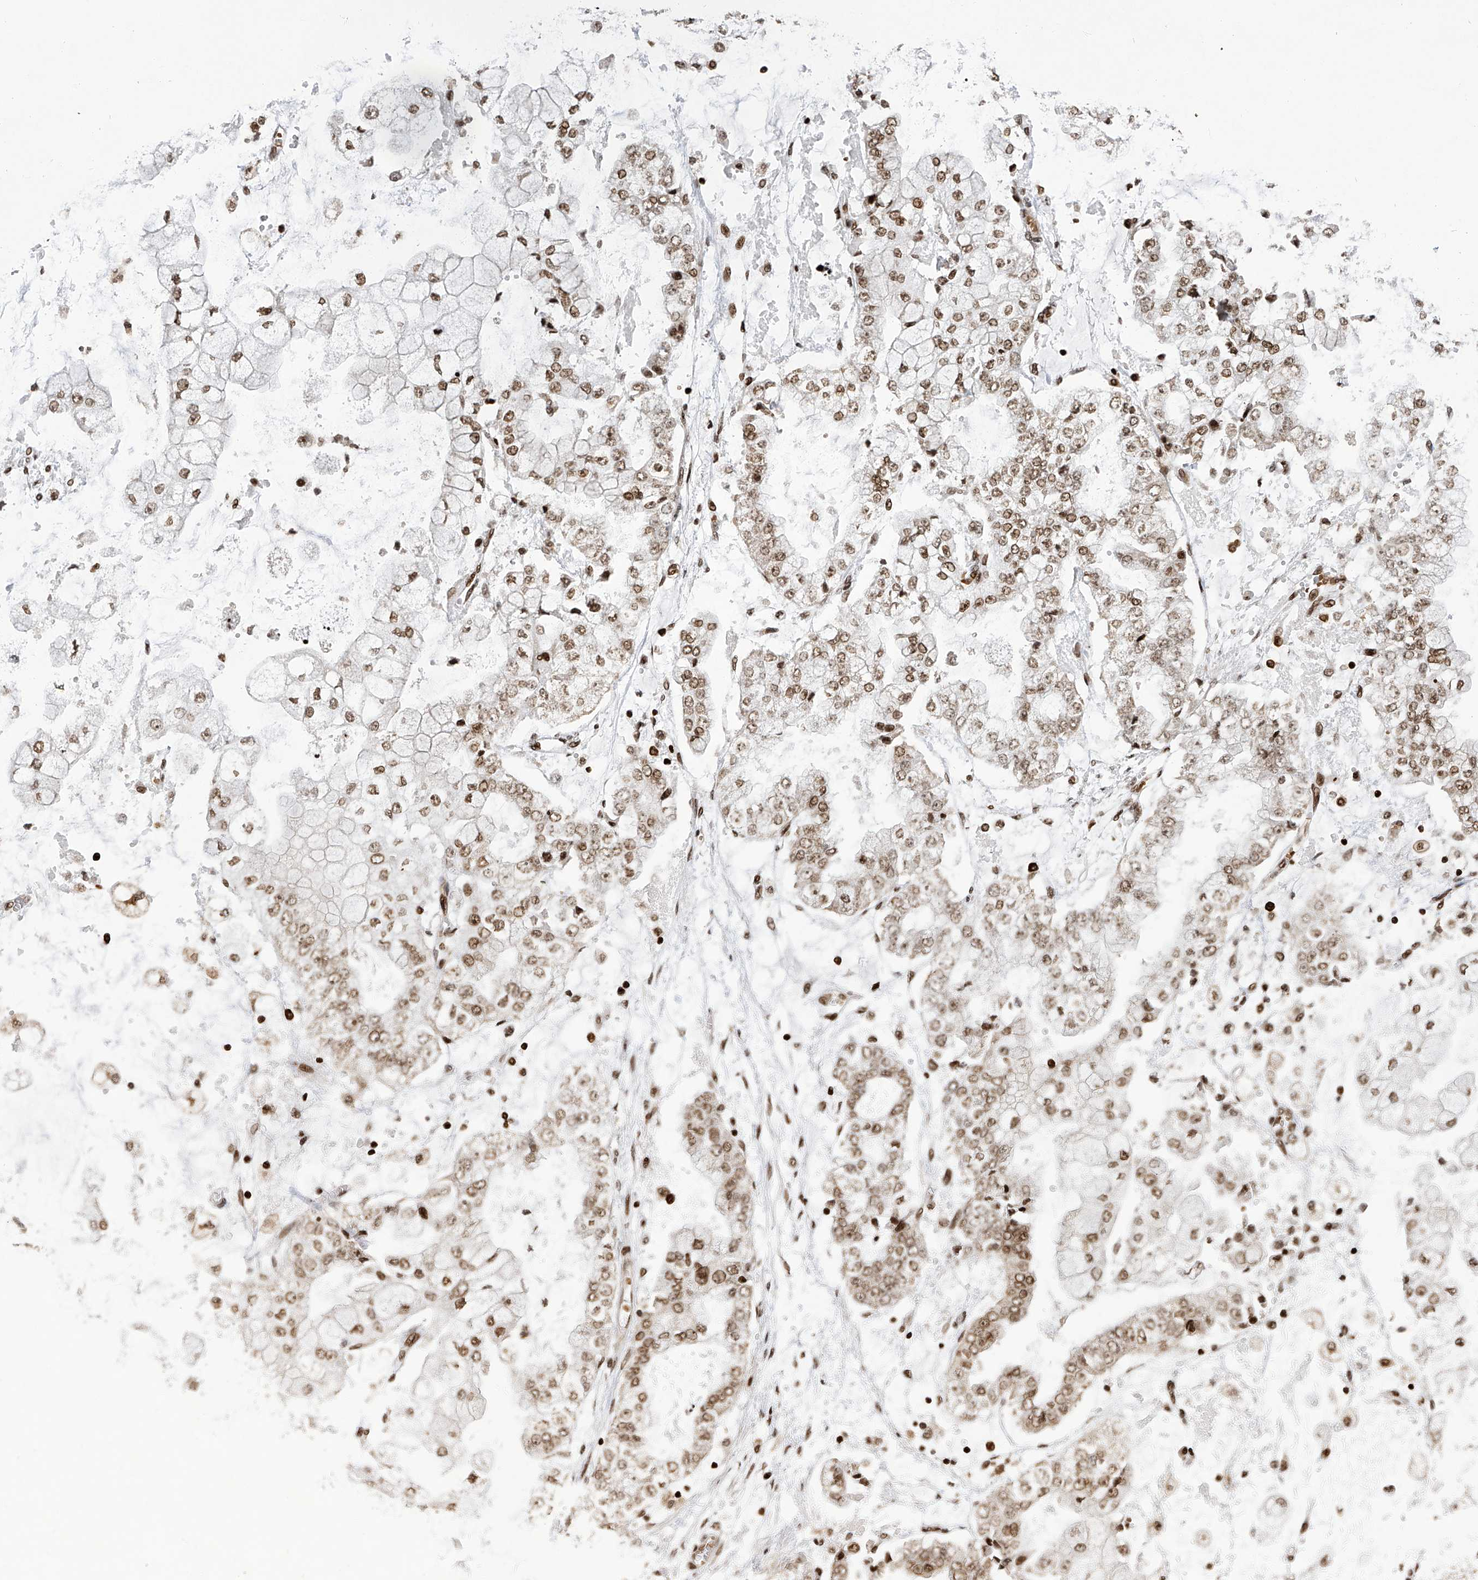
{"staining": {"intensity": "moderate", "quantity": ">75%", "location": "nuclear"}, "tissue": "stomach cancer", "cell_type": "Tumor cells", "image_type": "cancer", "snomed": [{"axis": "morphology", "description": "Adenocarcinoma, NOS"}, {"axis": "topography", "description": "Stomach"}], "caption": "DAB (3,3'-diaminobenzidine) immunohistochemical staining of stomach cancer displays moderate nuclear protein staining in about >75% of tumor cells.", "gene": "PAK1IP1", "patient": {"sex": "male", "age": 76}}